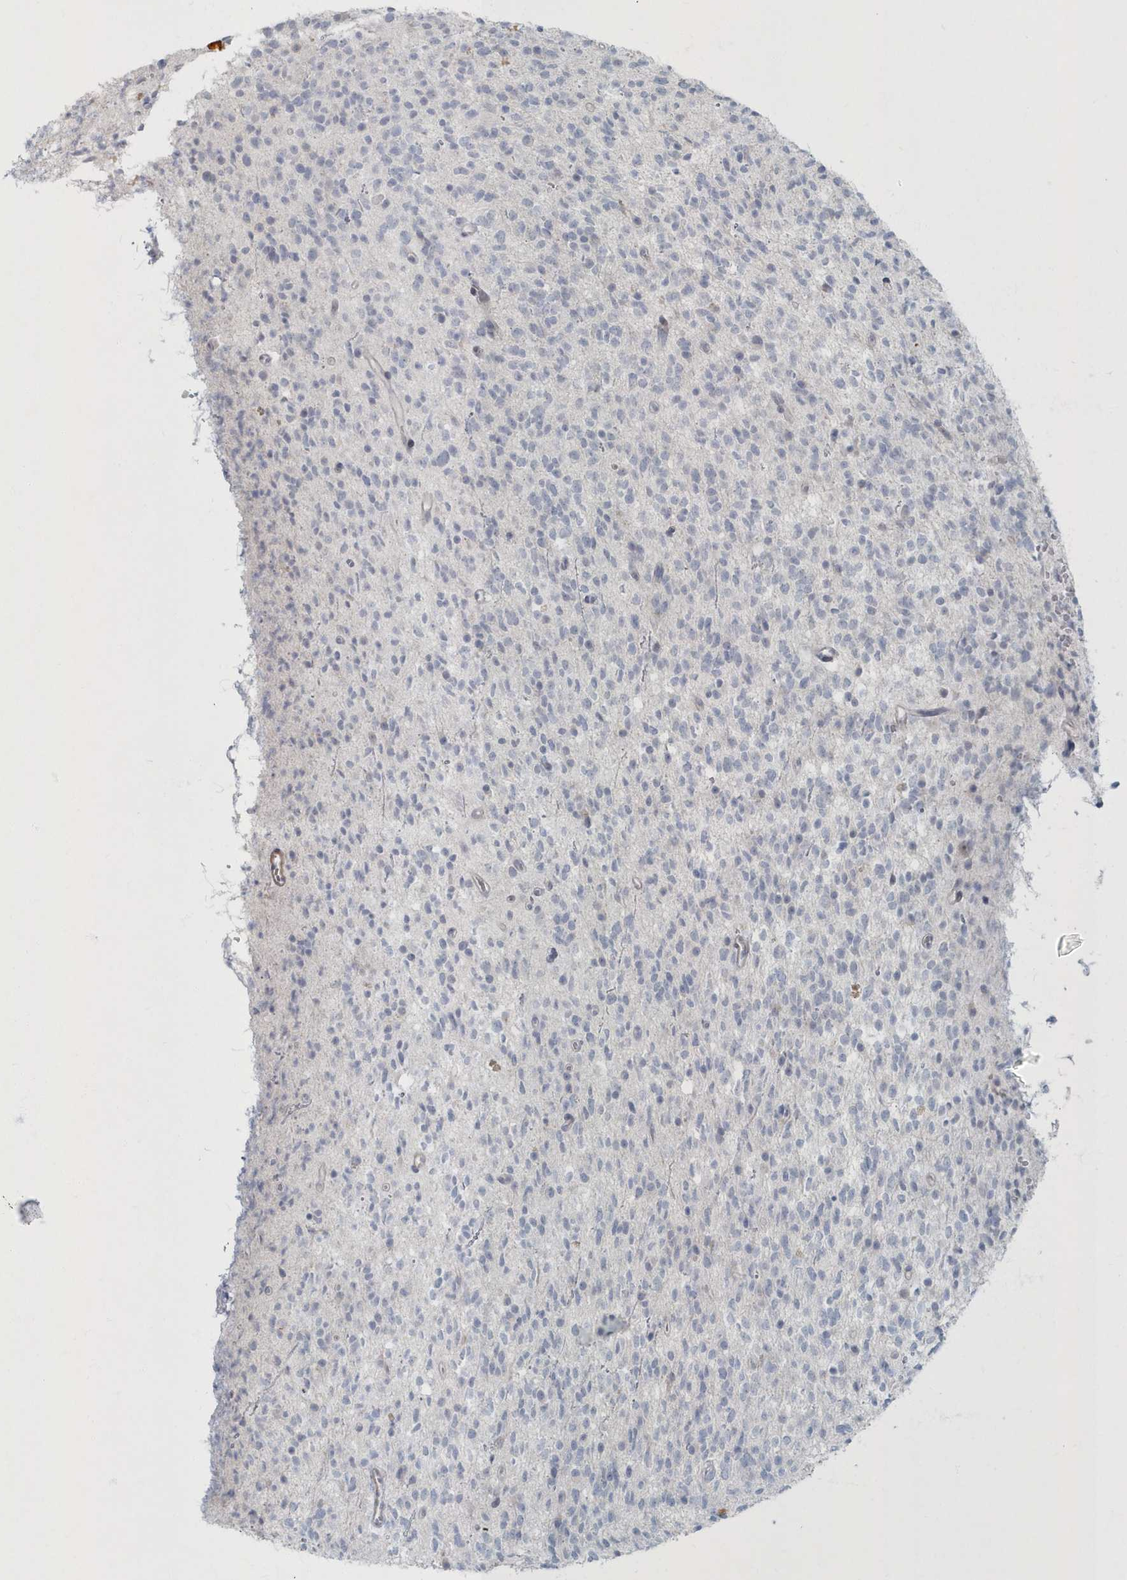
{"staining": {"intensity": "negative", "quantity": "none", "location": "none"}, "tissue": "glioma", "cell_type": "Tumor cells", "image_type": "cancer", "snomed": [{"axis": "morphology", "description": "Glioma, malignant, High grade"}, {"axis": "topography", "description": "Brain"}], "caption": "An image of malignant high-grade glioma stained for a protein reveals no brown staining in tumor cells. (Immunohistochemistry, brightfield microscopy, high magnification).", "gene": "MYOT", "patient": {"sex": "male", "age": 34}}